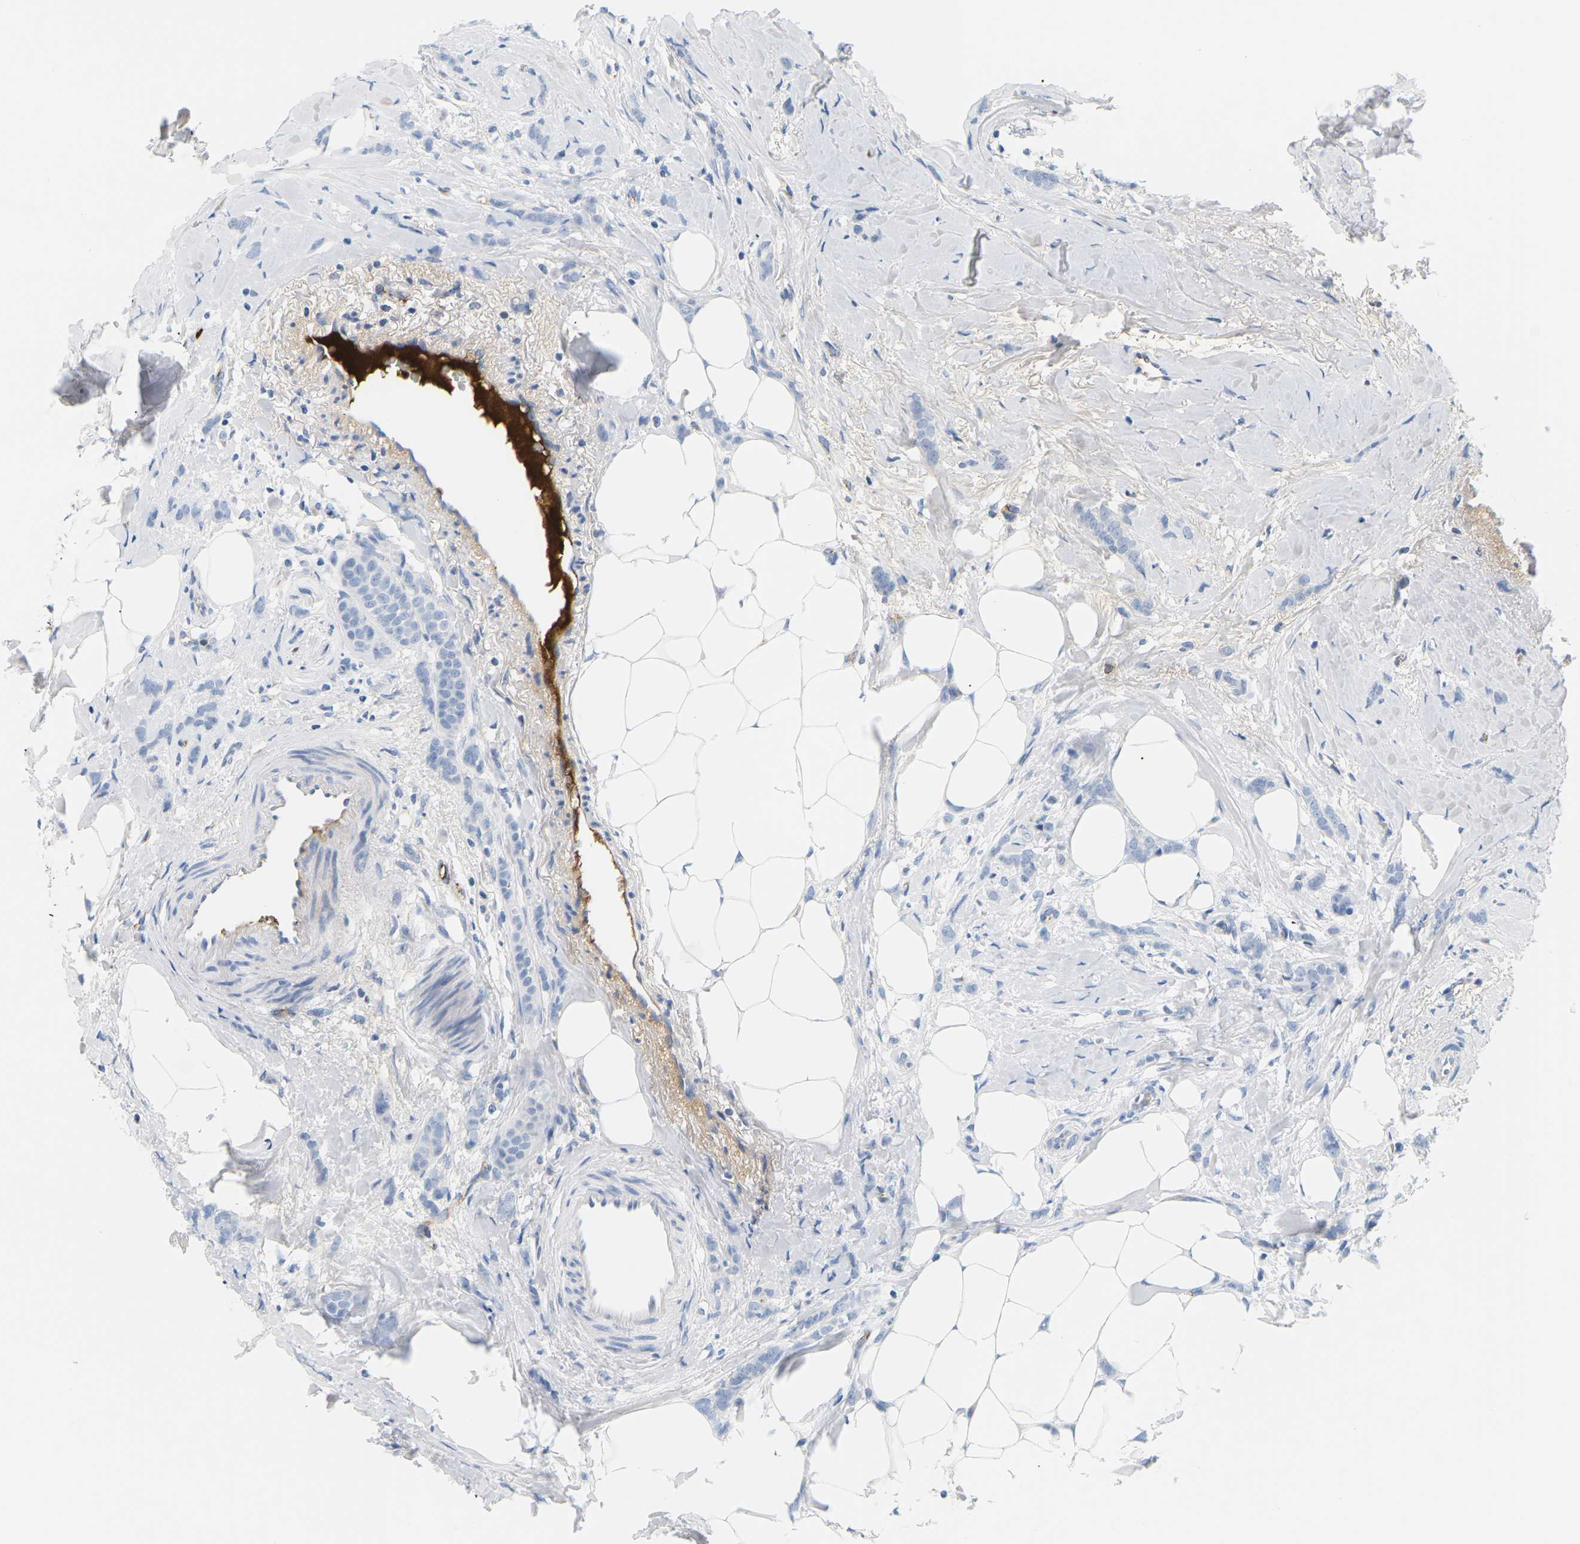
{"staining": {"intensity": "negative", "quantity": "none", "location": "none"}, "tissue": "breast cancer", "cell_type": "Tumor cells", "image_type": "cancer", "snomed": [{"axis": "morphology", "description": "Lobular carcinoma, in situ"}, {"axis": "morphology", "description": "Lobular carcinoma"}, {"axis": "topography", "description": "Breast"}], "caption": "Immunohistochemistry of breast cancer reveals no staining in tumor cells.", "gene": "APOB", "patient": {"sex": "female", "age": 41}}